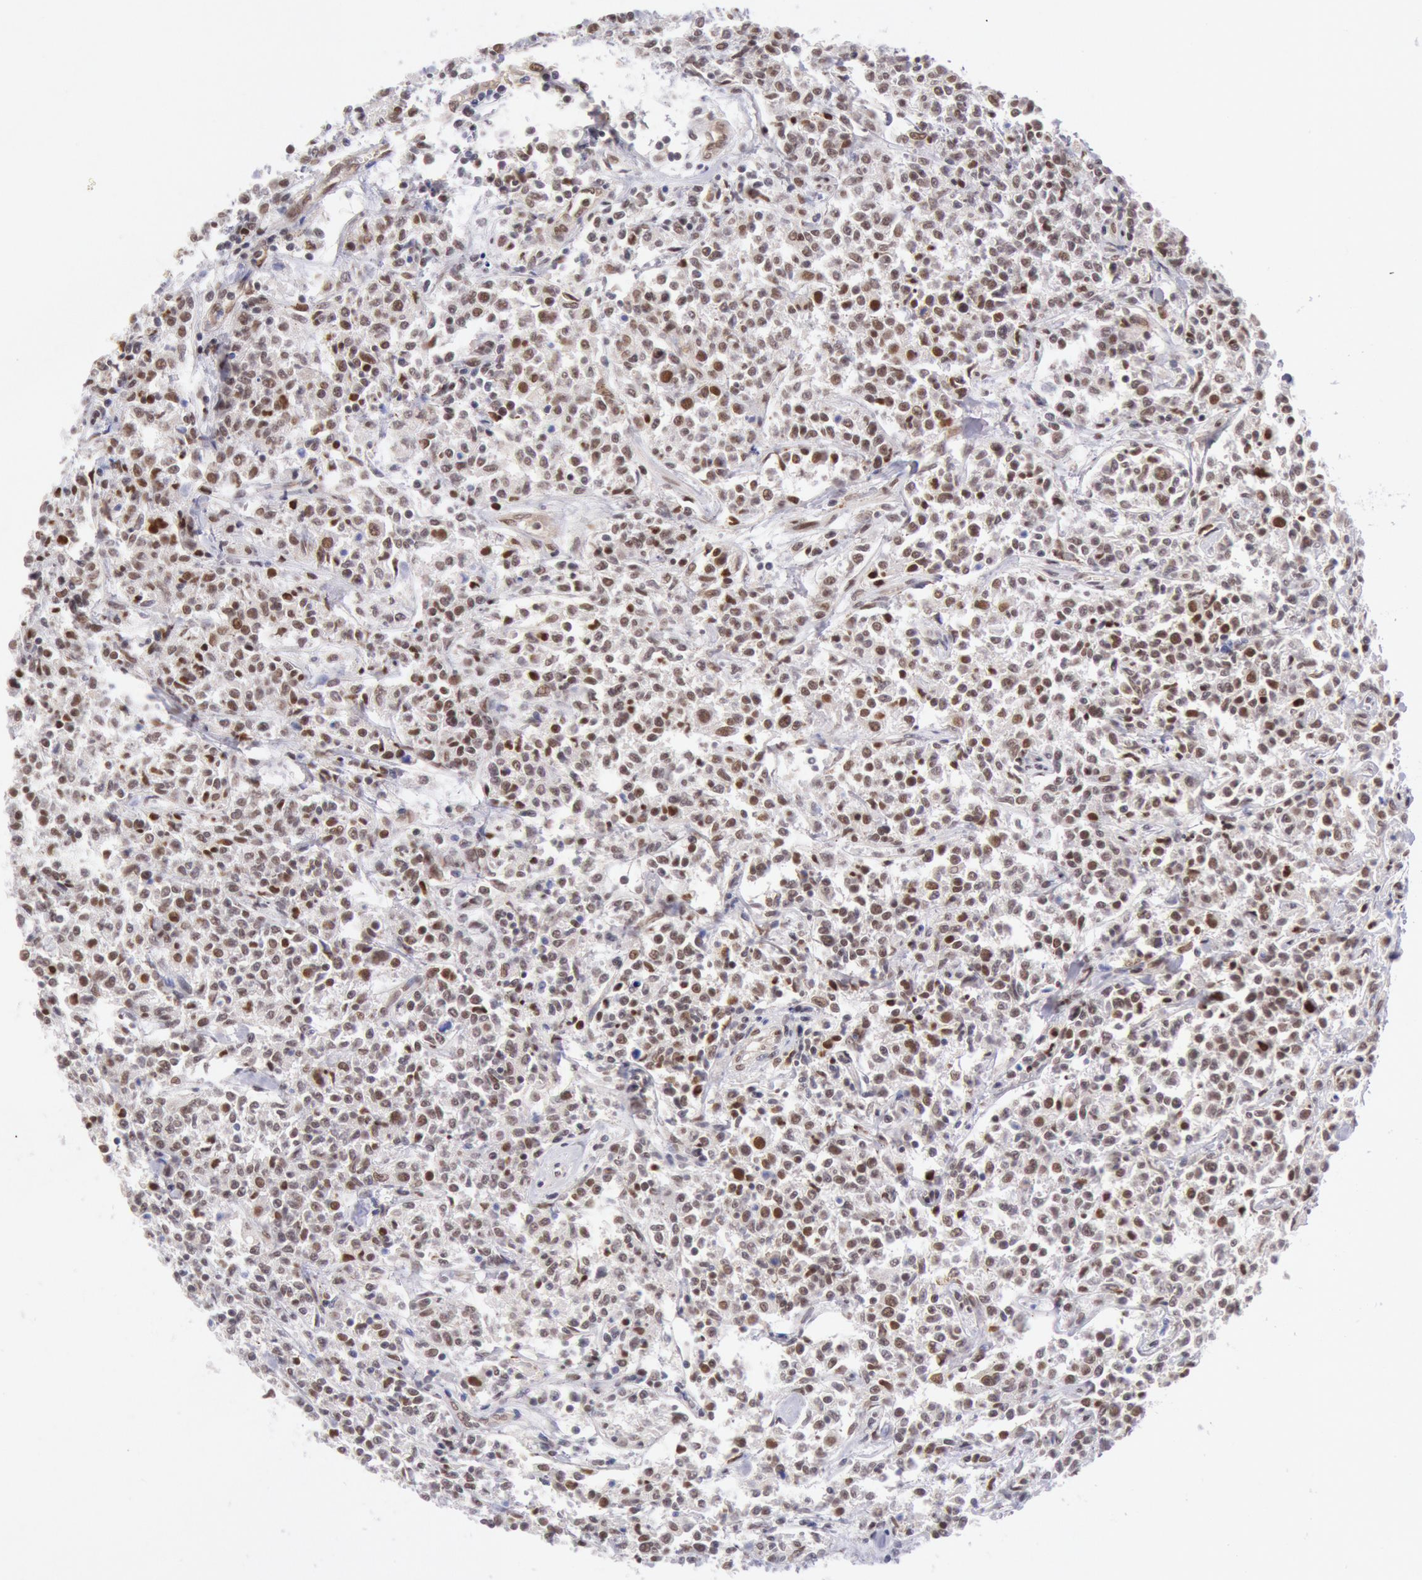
{"staining": {"intensity": "moderate", "quantity": "<25%", "location": "nuclear"}, "tissue": "lymphoma", "cell_type": "Tumor cells", "image_type": "cancer", "snomed": [{"axis": "morphology", "description": "Malignant lymphoma, non-Hodgkin's type, Low grade"}, {"axis": "topography", "description": "Small intestine"}], "caption": "Protein expression analysis of human low-grade malignant lymphoma, non-Hodgkin's type reveals moderate nuclear expression in about <25% of tumor cells.", "gene": "CDKN2B", "patient": {"sex": "female", "age": 59}}